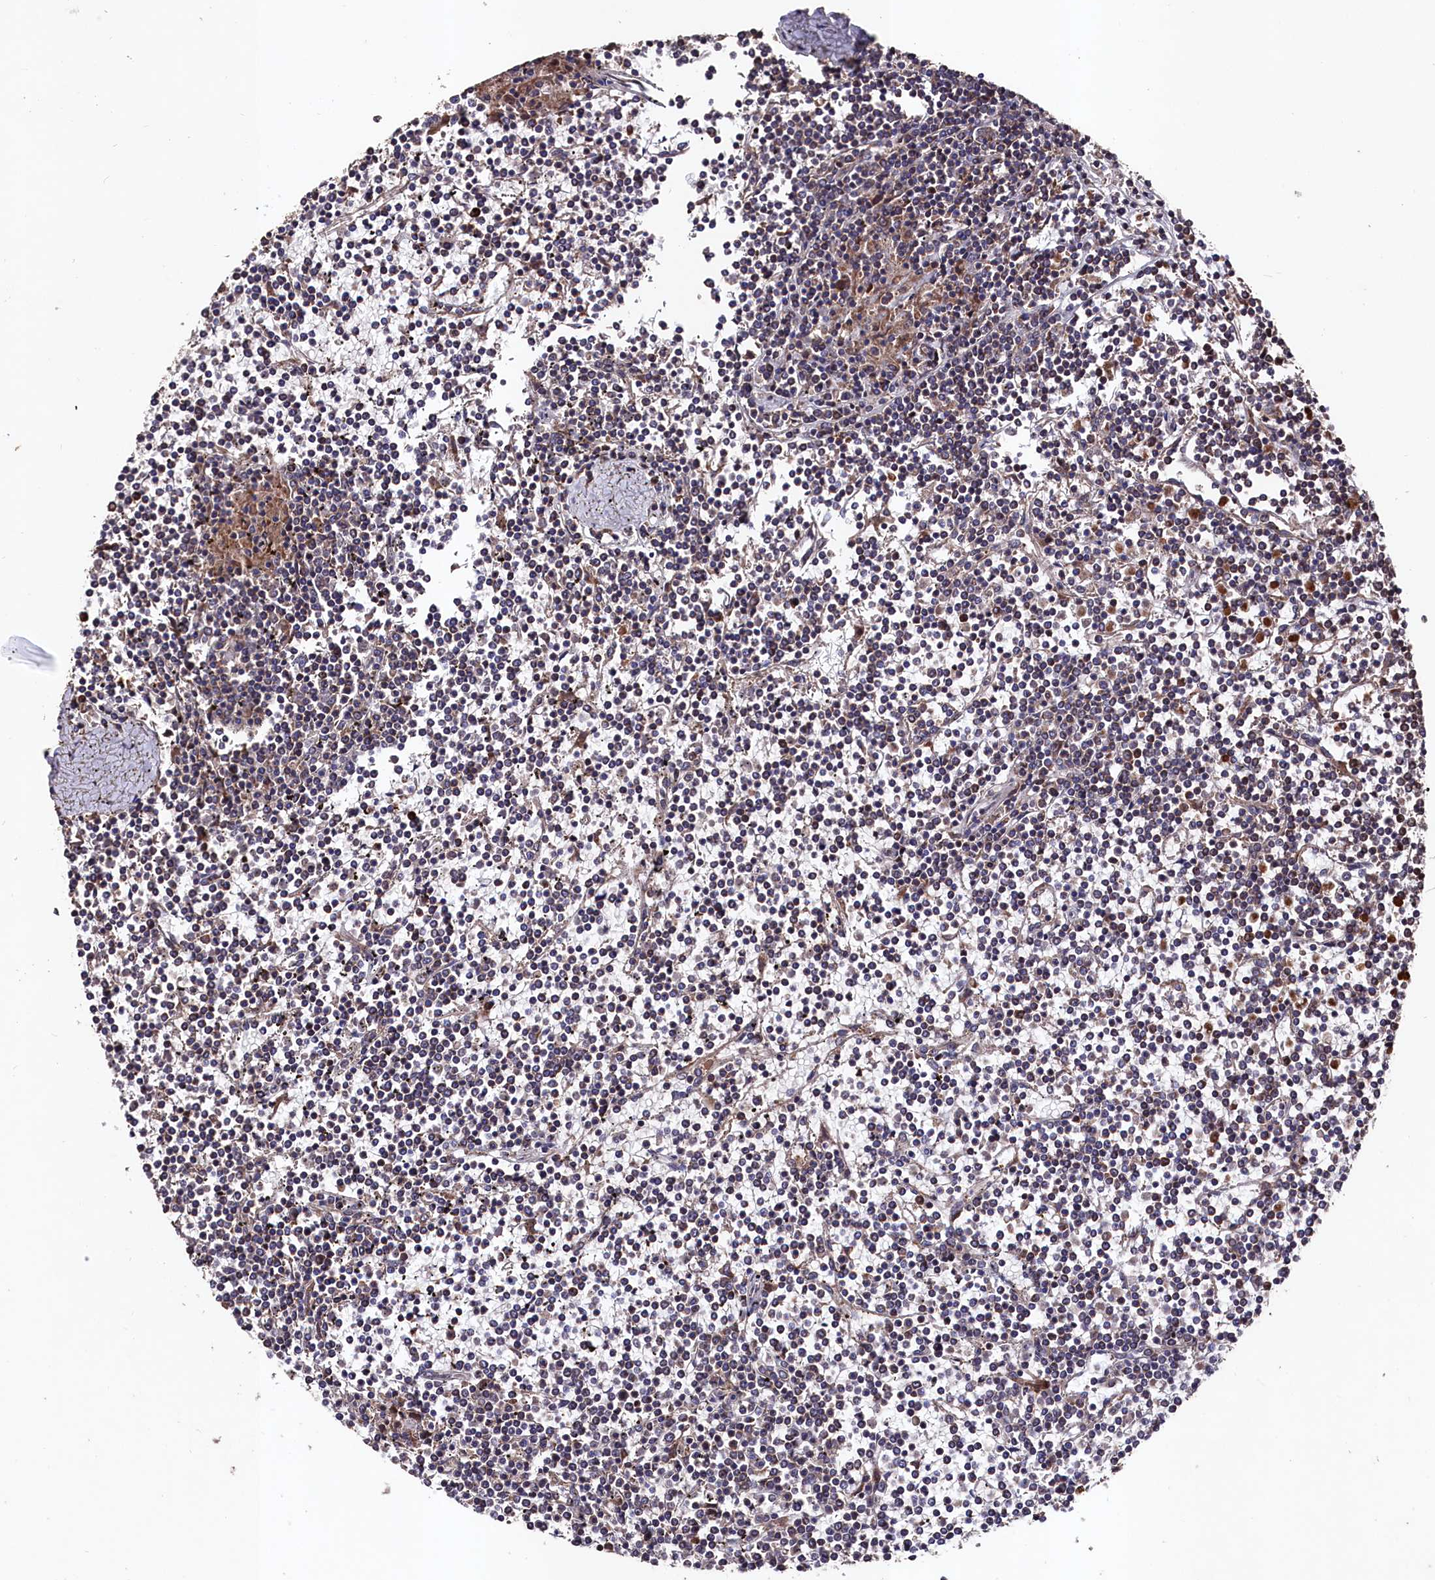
{"staining": {"intensity": "weak", "quantity": "<25%", "location": "cytoplasmic/membranous"}, "tissue": "lymphoma", "cell_type": "Tumor cells", "image_type": "cancer", "snomed": [{"axis": "morphology", "description": "Malignant lymphoma, non-Hodgkin's type, Low grade"}, {"axis": "topography", "description": "Spleen"}], "caption": "This is a histopathology image of IHC staining of malignant lymphoma, non-Hodgkin's type (low-grade), which shows no staining in tumor cells.", "gene": "MYO1H", "patient": {"sex": "female", "age": 19}}